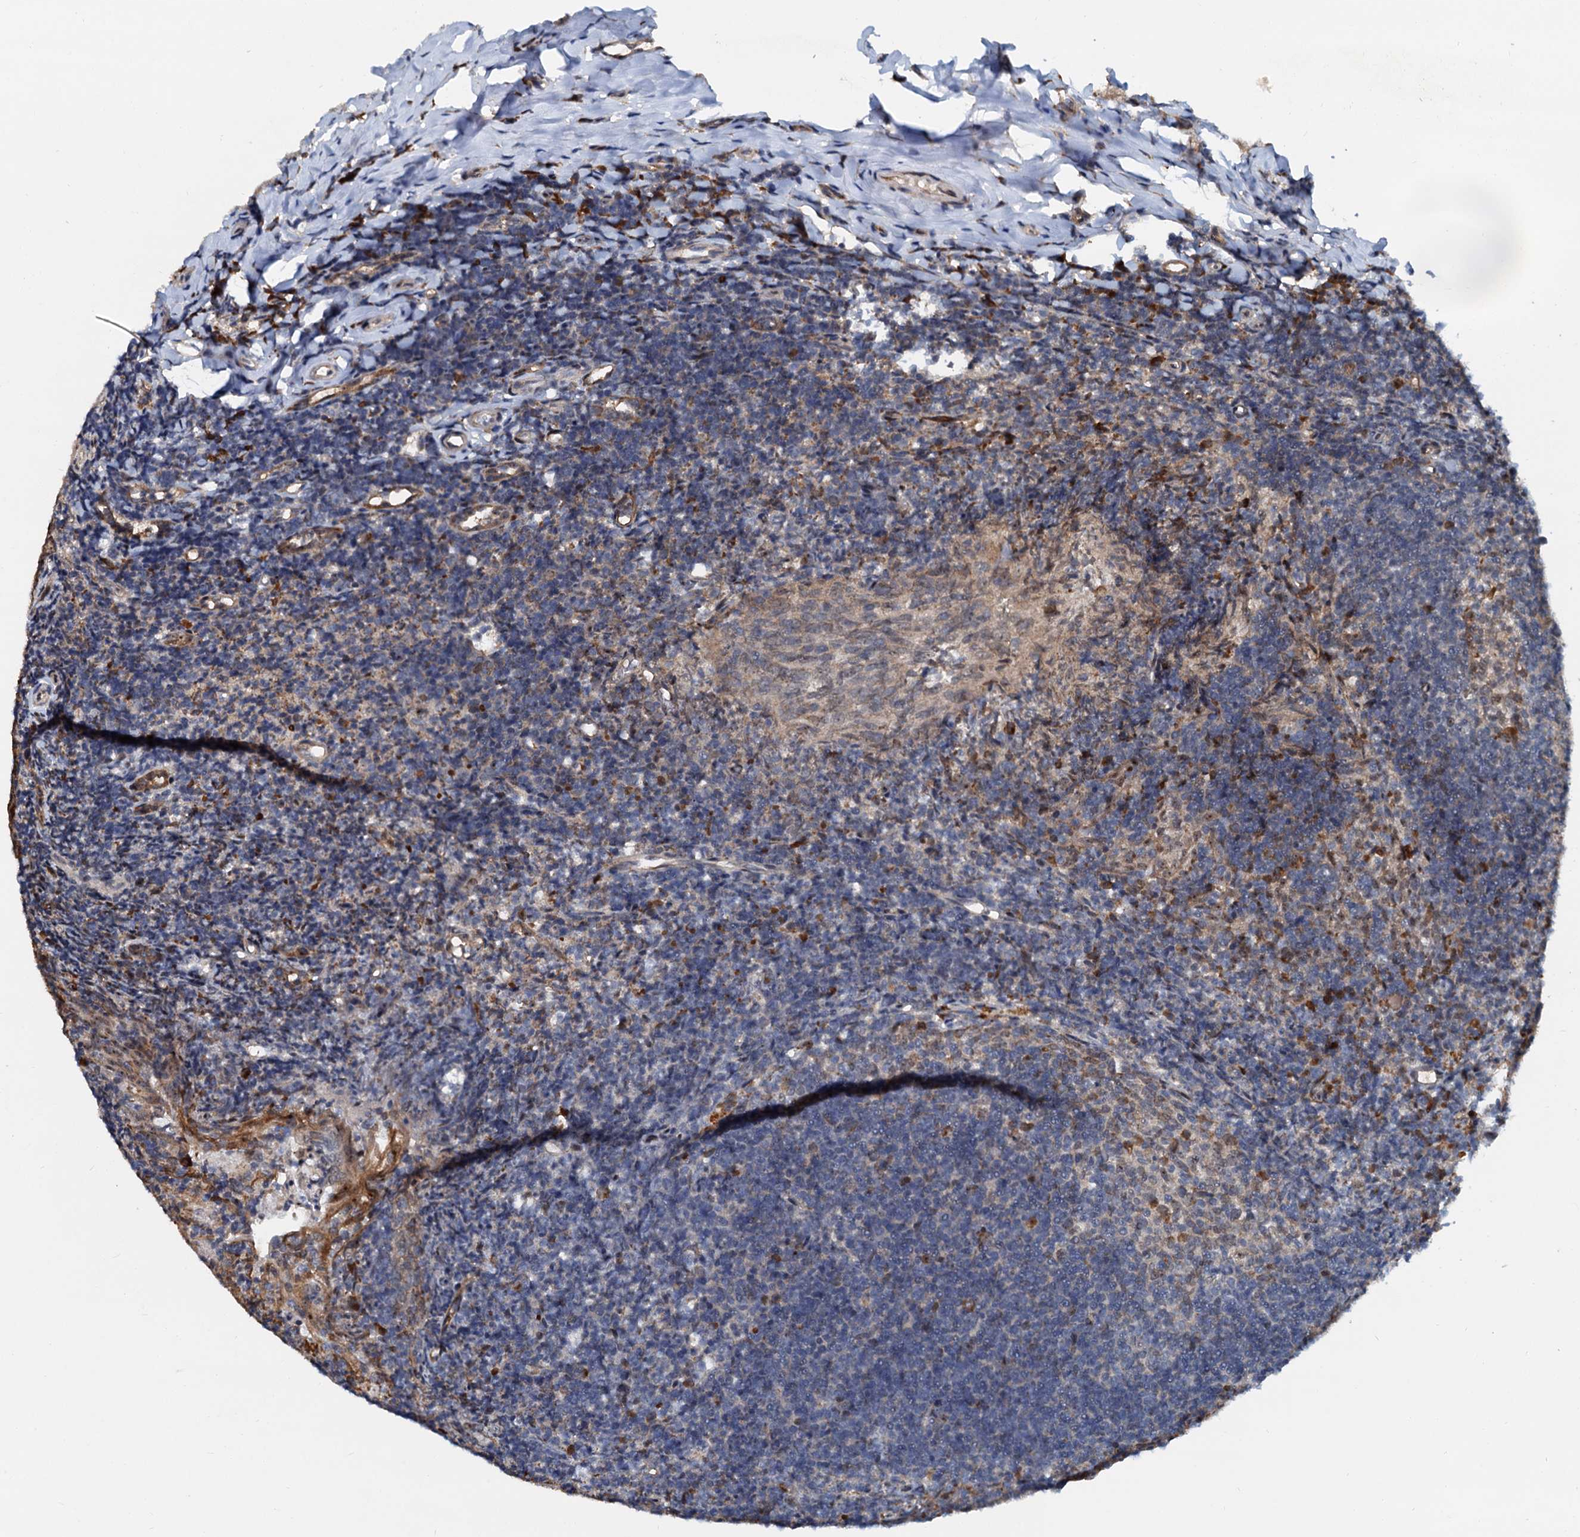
{"staining": {"intensity": "strong", "quantity": "<25%", "location": "cytoplasmic/membranous"}, "tissue": "tonsil", "cell_type": "Germinal center cells", "image_type": "normal", "snomed": [{"axis": "morphology", "description": "Normal tissue, NOS"}, {"axis": "topography", "description": "Tonsil"}], "caption": "Approximately <25% of germinal center cells in unremarkable tonsil display strong cytoplasmic/membranous protein positivity as visualized by brown immunohistochemical staining.", "gene": "DNAJC21", "patient": {"sex": "female", "age": 10}}